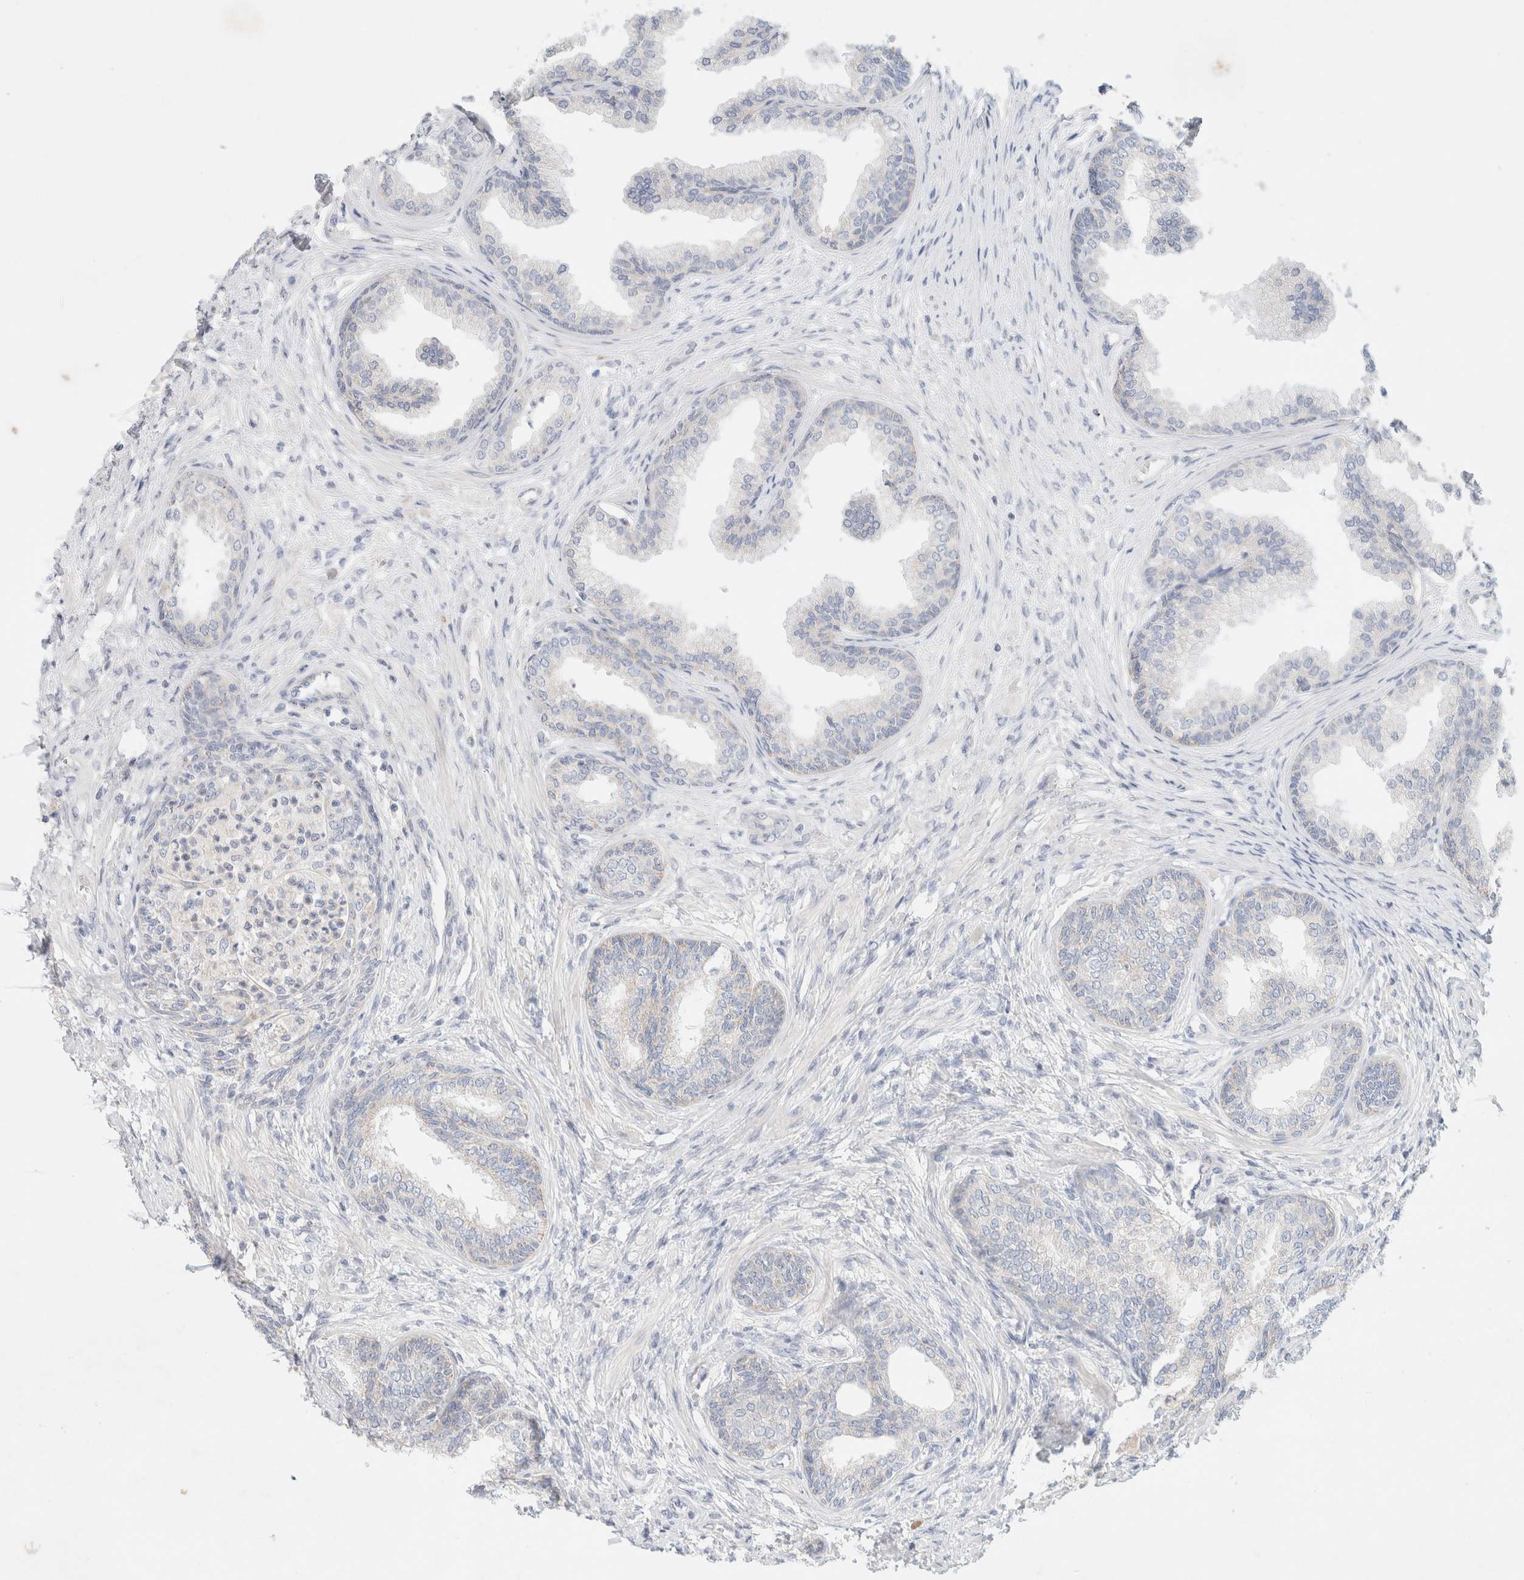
{"staining": {"intensity": "negative", "quantity": "none", "location": "none"}, "tissue": "prostate", "cell_type": "Glandular cells", "image_type": "normal", "snomed": [{"axis": "morphology", "description": "Normal tissue, NOS"}, {"axis": "topography", "description": "Prostate"}], "caption": "Immunohistochemistry (IHC) of normal prostate reveals no expression in glandular cells.", "gene": "HEXD", "patient": {"sex": "male", "age": 76}}